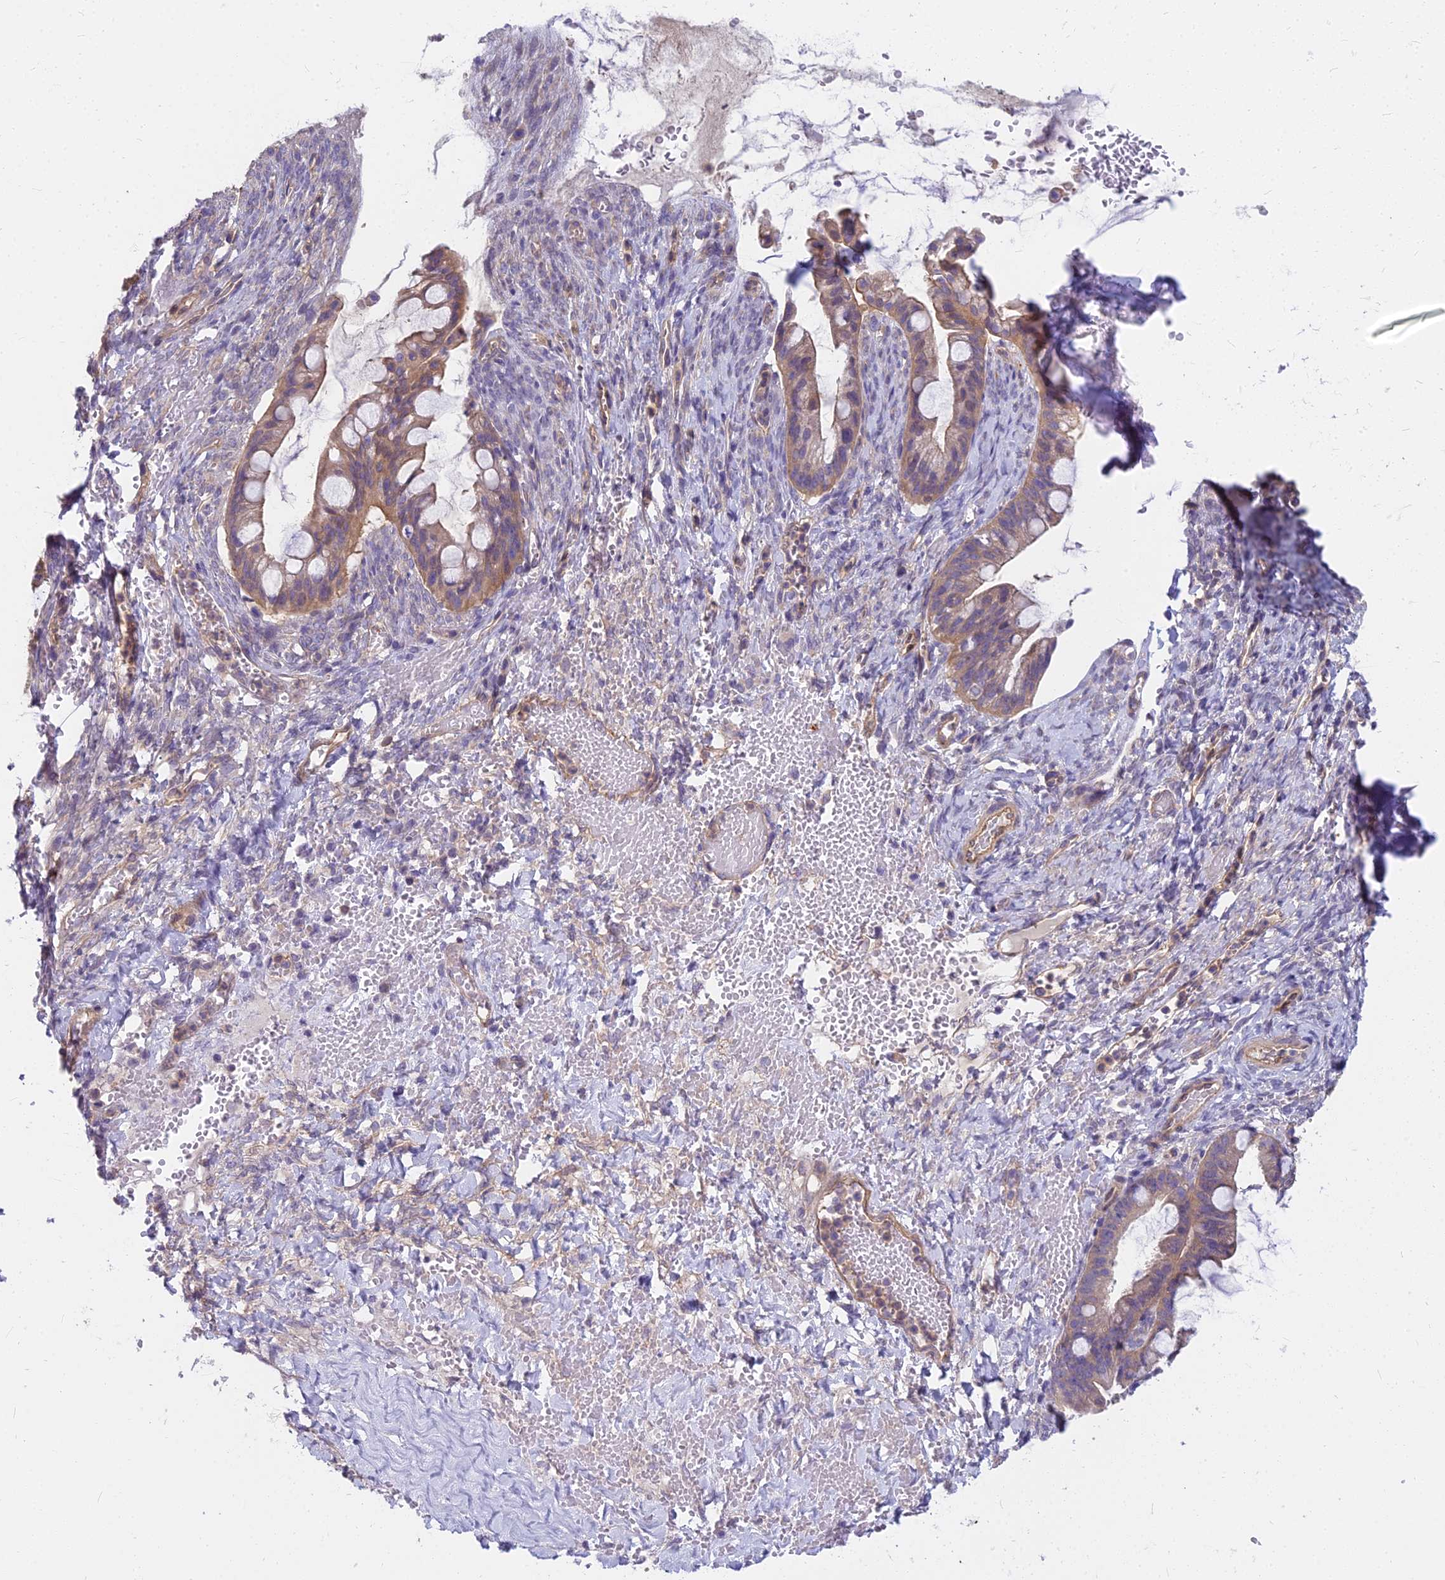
{"staining": {"intensity": "moderate", "quantity": ">75%", "location": "cytoplasmic/membranous"}, "tissue": "ovarian cancer", "cell_type": "Tumor cells", "image_type": "cancer", "snomed": [{"axis": "morphology", "description": "Cystadenocarcinoma, mucinous, NOS"}, {"axis": "topography", "description": "Ovary"}], "caption": "This is a micrograph of immunohistochemistry (IHC) staining of ovarian mucinous cystadenocarcinoma, which shows moderate staining in the cytoplasmic/membranous of tumor cells.", "gene": "HLA-DOA", "patient": {"sex": "female", "age": 73}}